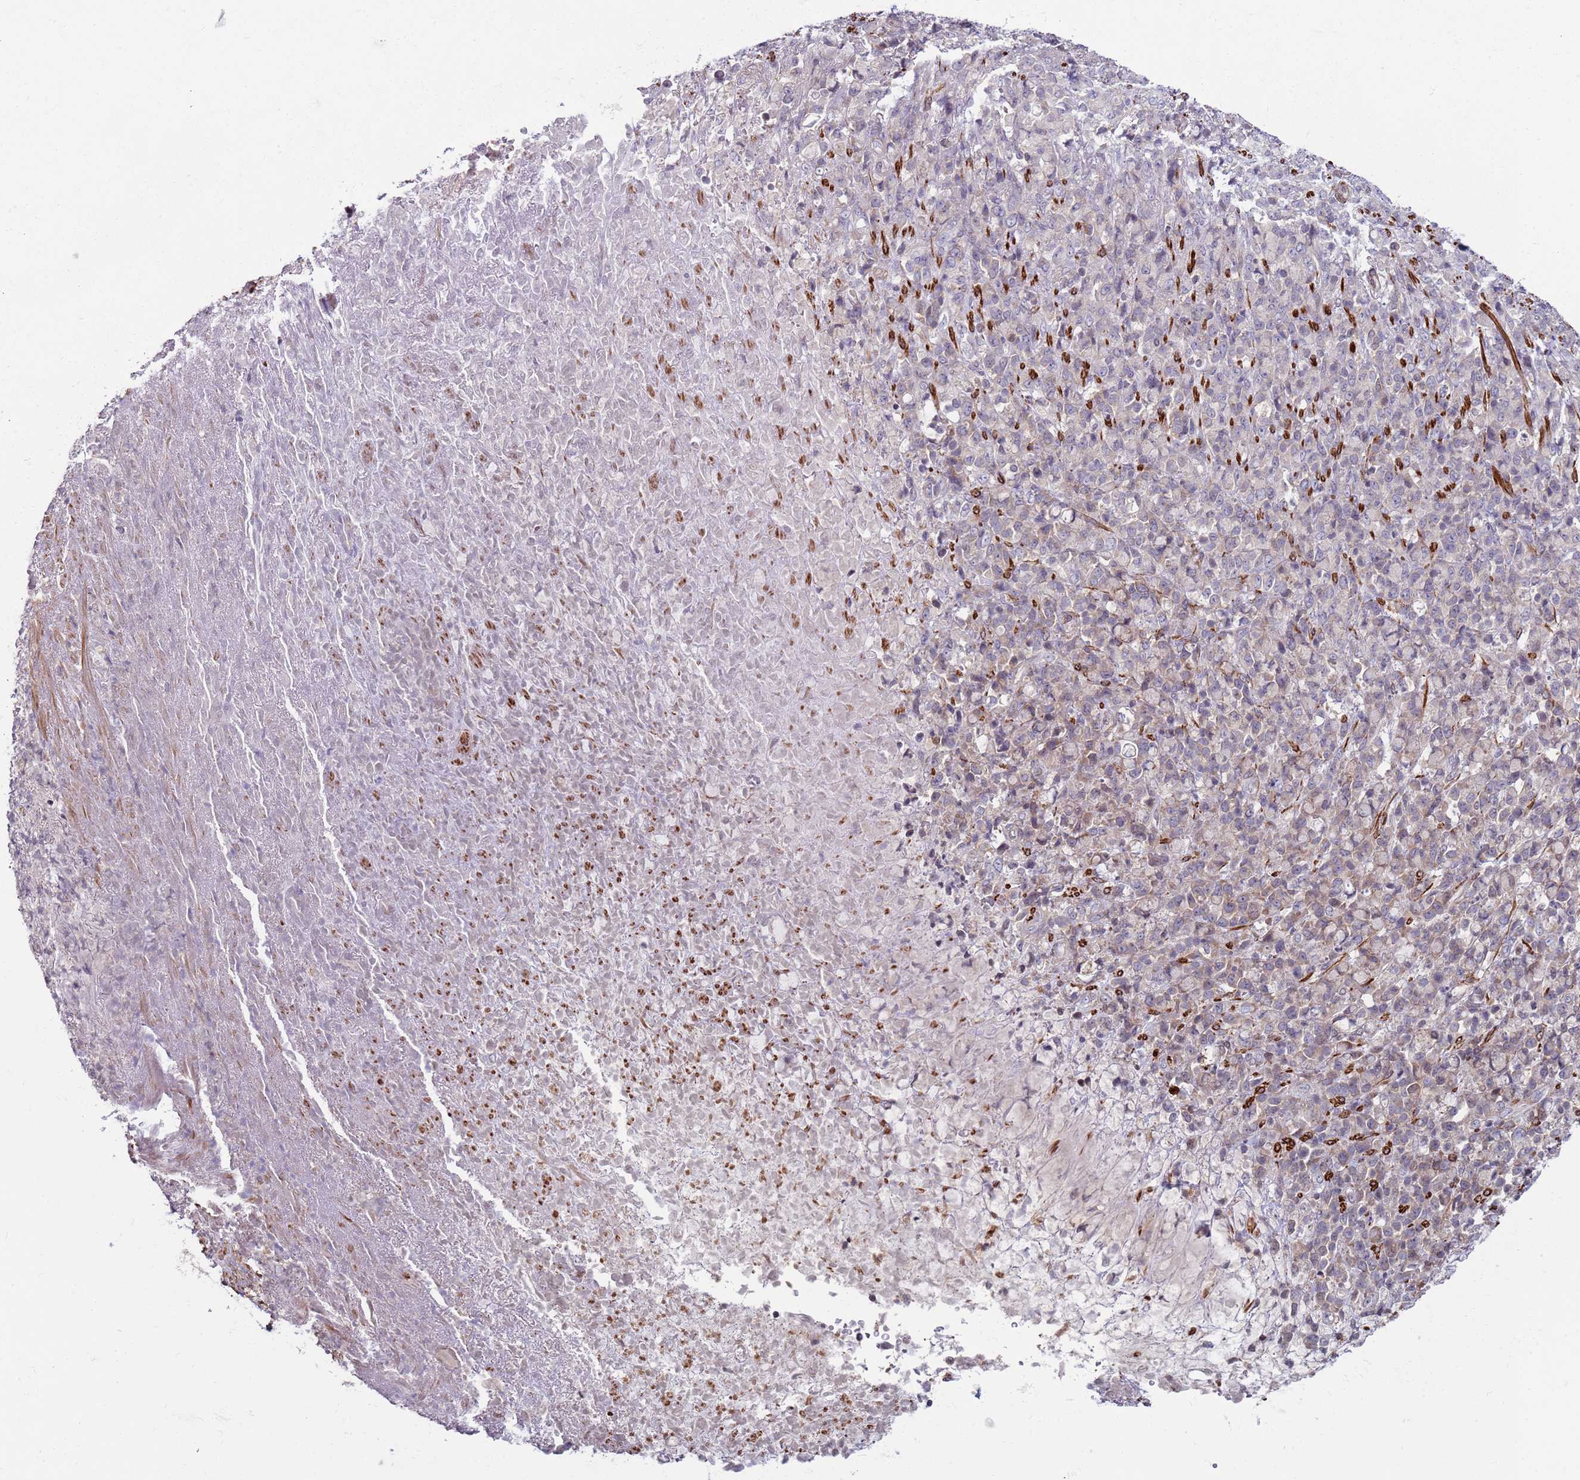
{"staining": {"intensity": "negative", "quantity": "none", "location": "none"}, "tissue": "stomach cancer", "cell_type": "Tumor cells", "image_type": "cancer", "snomed": [{"axis": "morphology", "description": "Normal tissue, NOS"}, {"axis": "morphology", "description": "Adenocarcinoma, NOS"}, {"axis": "topography", "description": "Stomach"}], "caption": "The histopathology image reveals no staining of tumor cells in stomach cancer. (DAB IHC with hematoxylin counter stain).", "gene": "SNAPC4", "patient": {"sex": "female", "age": 79}}